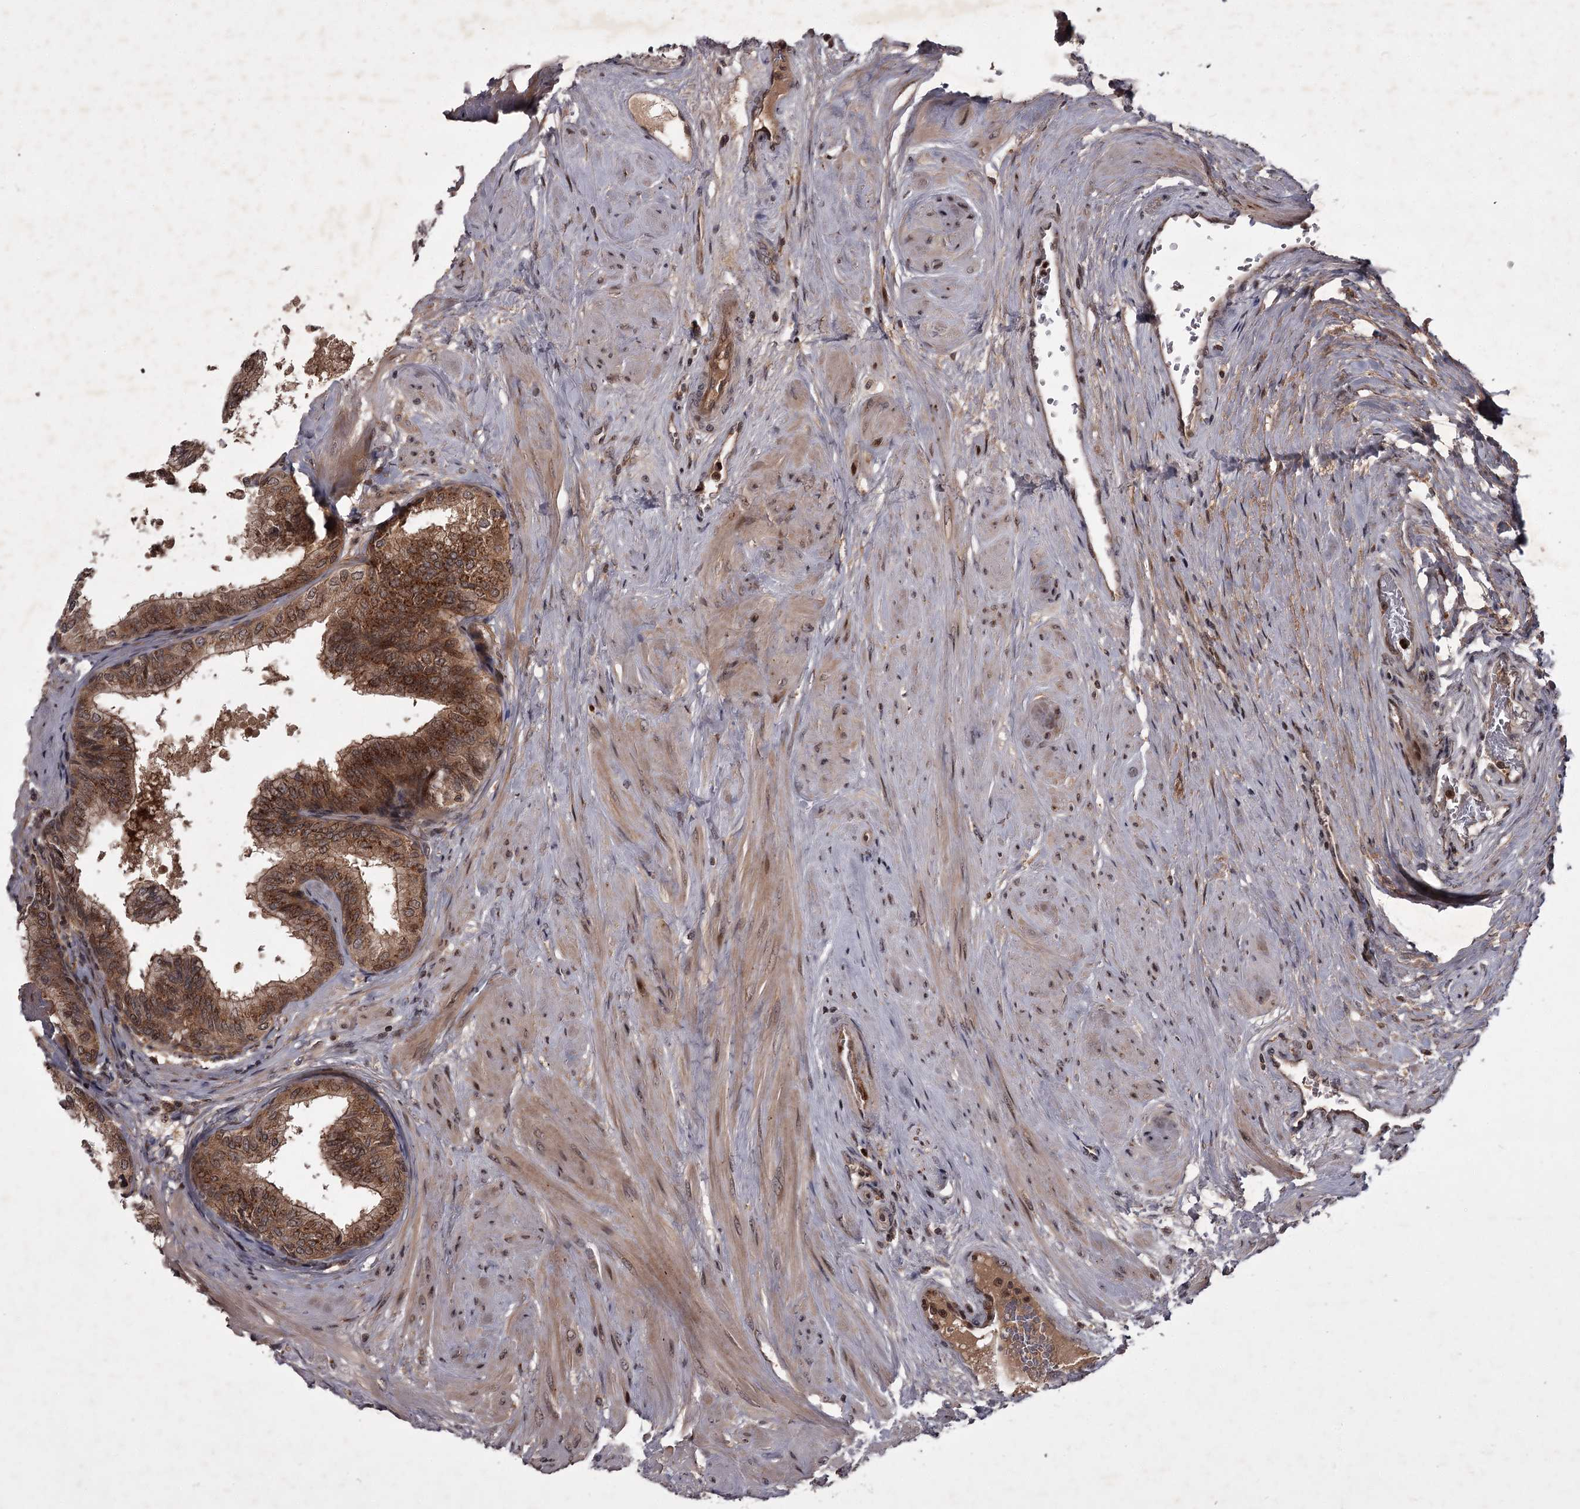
{"staining": {"intensity": "strong", "quantity": ">75%", "location": "cytoplasmic/membranous"}, "tissue": "prostate", "cell_type": "Glandular cells", "image_type": "normal", "snomed": [{"axis": "morphology", "description": "Normal tissue, NOS"}, {"axis": "topography", "description": "Prostate"}], "caption": "High-magnification brightfield microscopy of benign prostate stained with DAB (brown) and counterstained with hematoxylin (blue). glandular cells exhibit strong cytoplasmic/membranous positivity is seen in approximately>75% of cells. The protein is stained brown, and the nuclei are stained in blue (DAB IHC with brightfield microscopy, high magnification).", "gene": "TBC1D23", "patient": {"sex": "male", "age": 60}}